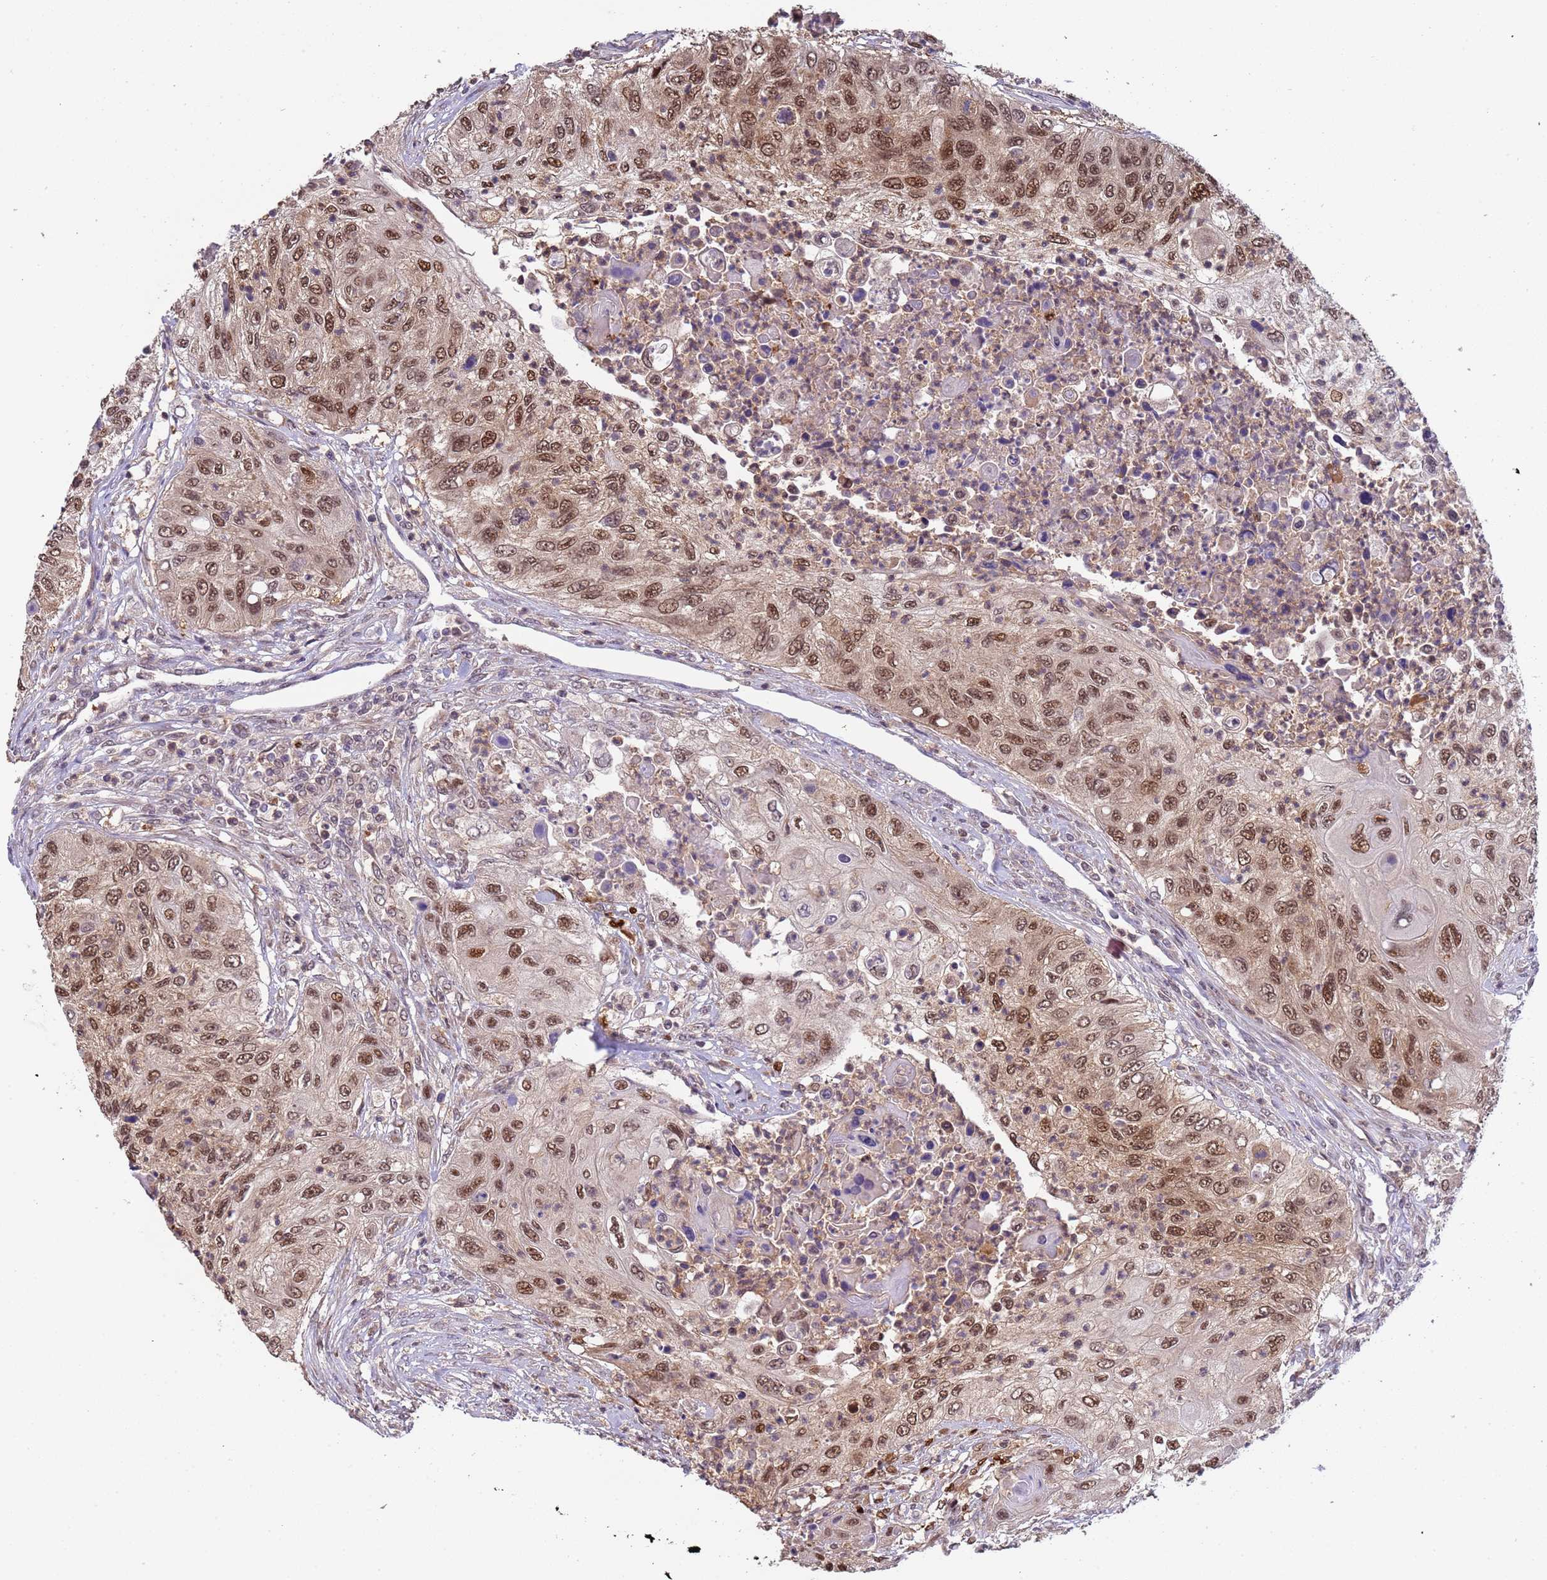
{"staining": {"intensity": "moderate", "quantity": ">75%", "location": "nuclear"}, "tissue": "urothelial cancer", "cell_type": "Tumor cells", "image_type": "cancer", "snomed": [{"axis": "morphology", "description": "Urothelial carcinoma, High grade"}, {"axis": "topography", "description": "Urinary bladder"}], "caption": "Urothelial cancer stained with a brown dye reveals moderate nuclear positive positivity in approximately >75% of tumor cells.", "gene": "ZBTB5", "patient": {"sex": "female", "age": 60}}